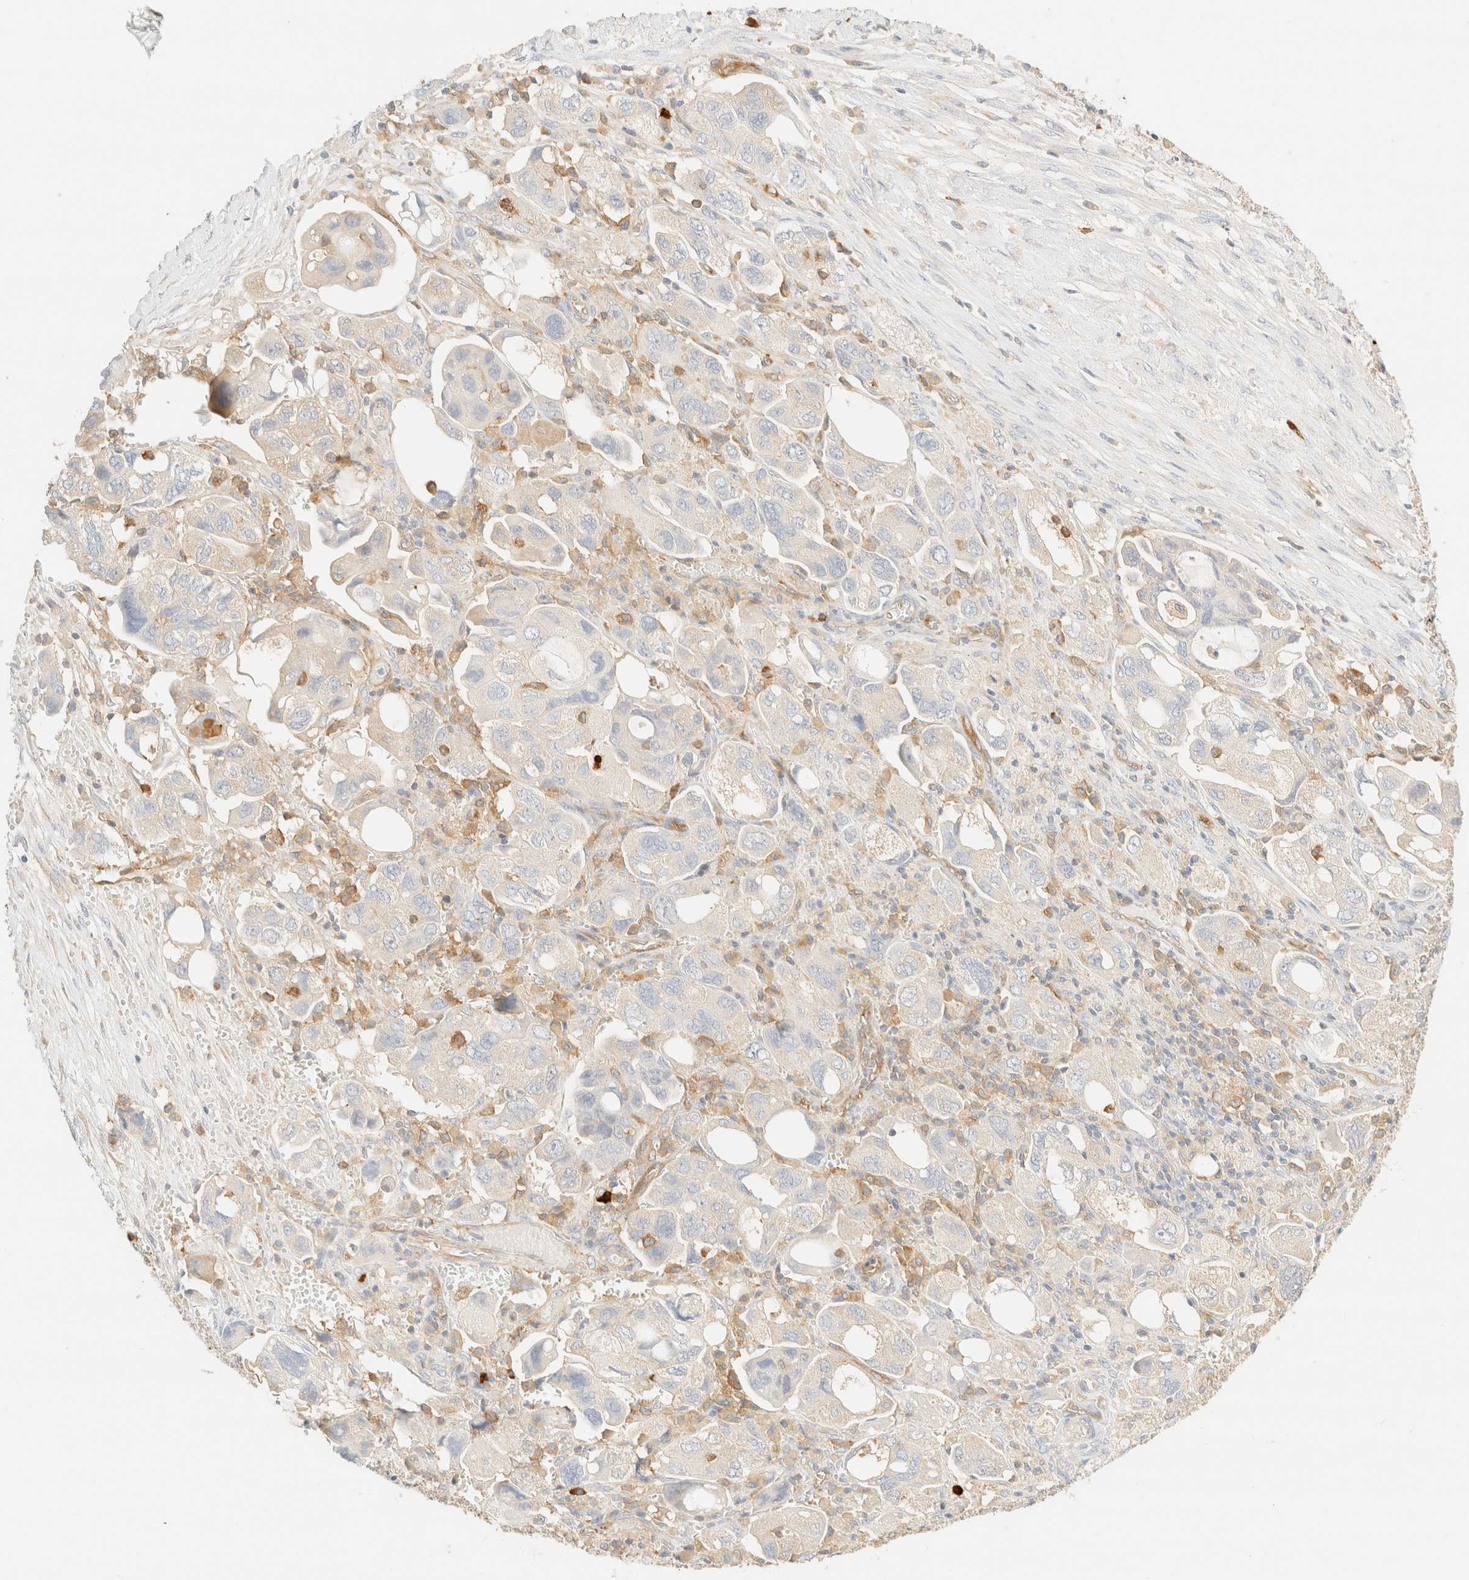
{"staining": {"intensity": "negative", "quantity": "none", "location": "none"}, "tissue": "ovarian cancer", "cell_type": "Tumor cells", "image_type": "cancer", "snomed": [{"axis": "morphology", "description": "Carcinoma, NOS"}, {"axis": "morphology", "description": "Cystadenocarcinoma, serous, NOS"}, {"axis": "topography", "description": "Ovary"}], "caption": "IHC of ovarian carcinoma displays no expression in tumor cells. The staining was performed using DAB to visualize the protein expression in brown, while the nuclei were stained in blue with hematoxylin (Magnification: 20x).", "gene": "FHOD1", "patient": {"sex": "female", "age": 69}}